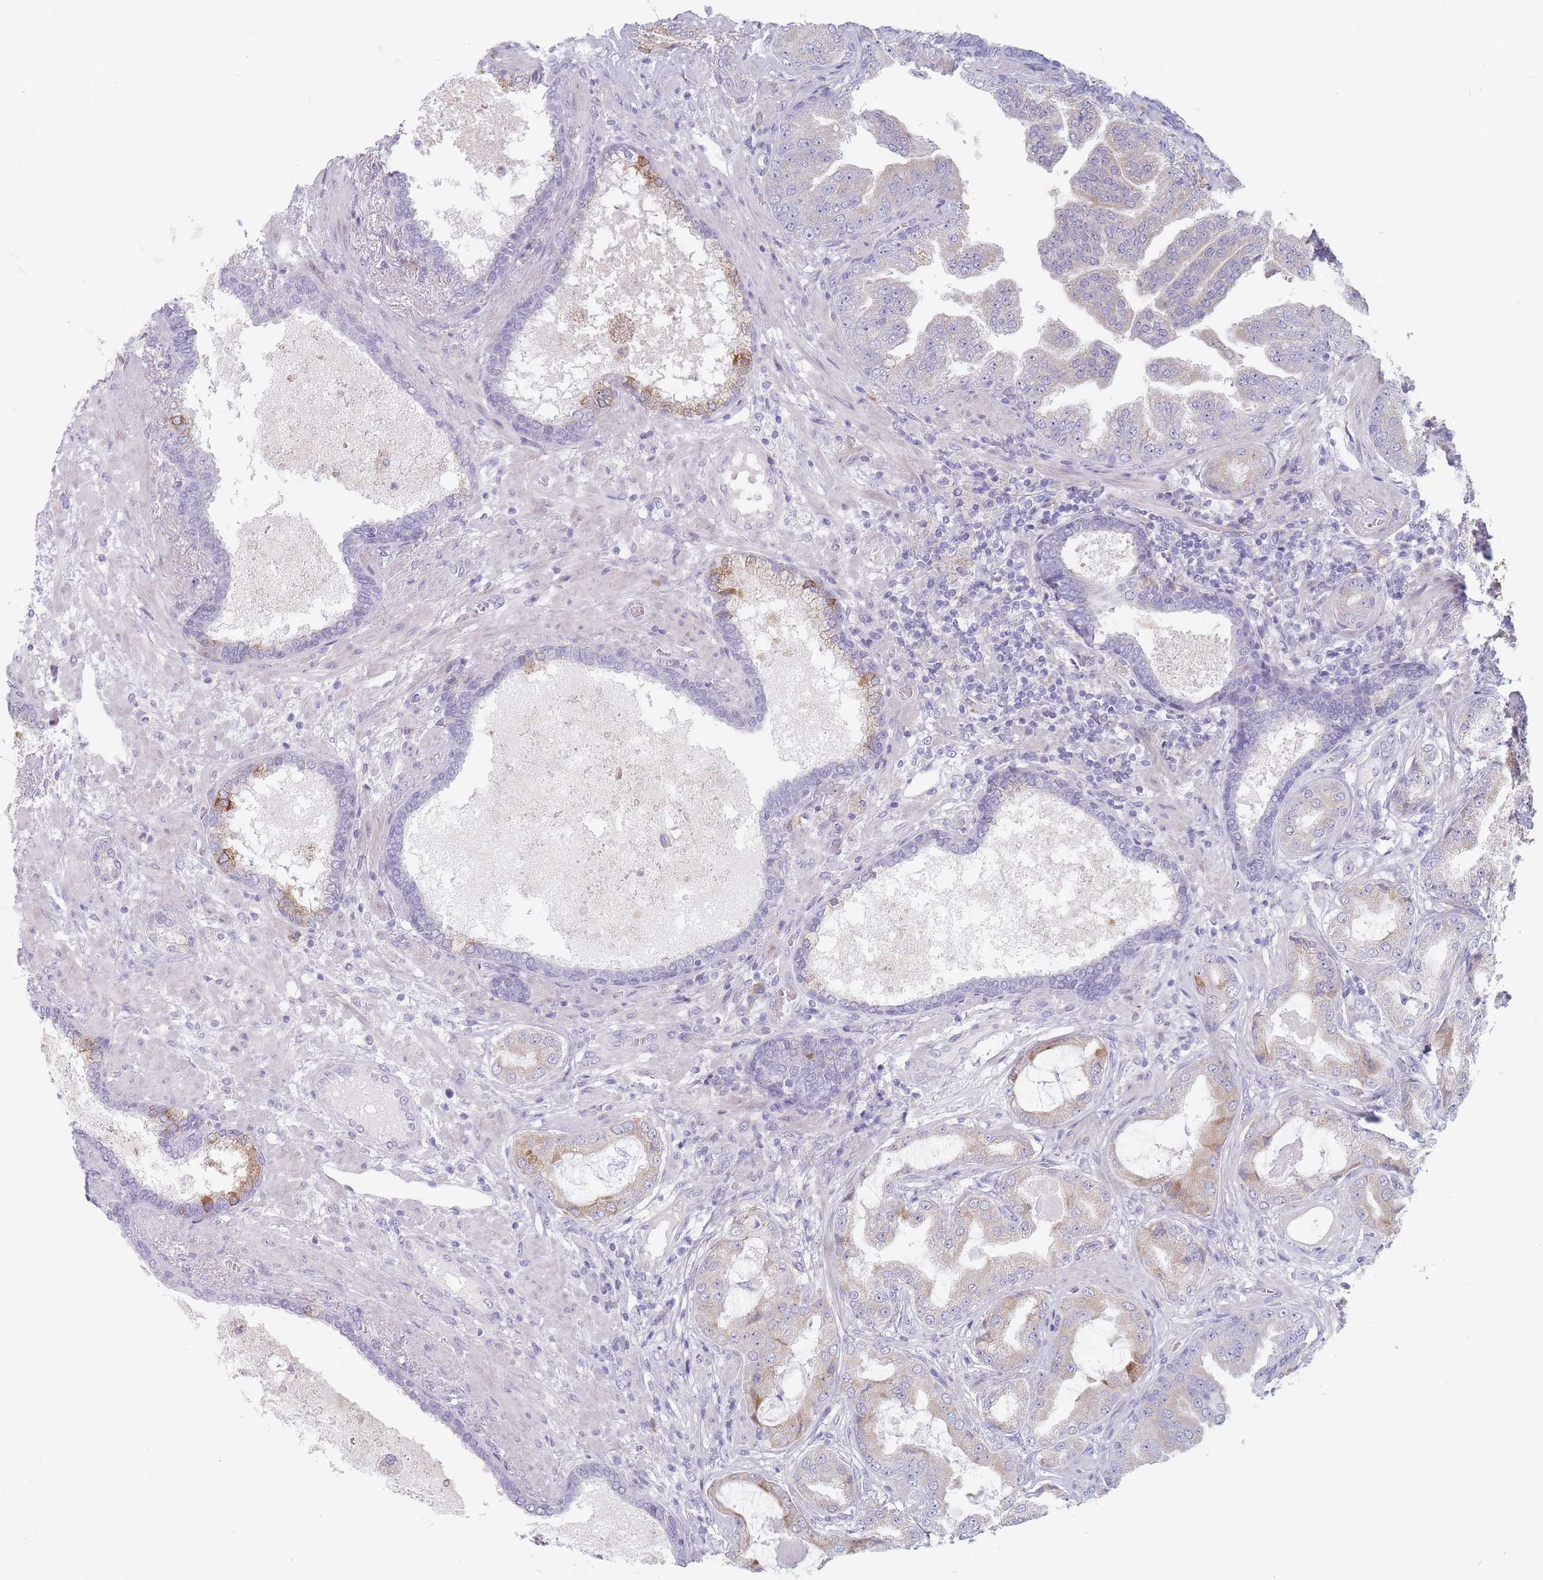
{"staining": {"intensity": "weak", "quantity": "<25%", "location": "cytoplasmic/membranous"}, "tissue": "prostate cancer", "cell_type": "Tumor cells", "image_type": "cancer", "snomed": [{"axis": "morphology", "description": "Adenocarcinoma, High grade"}, {"axis": "topography", "description": "Prostate"}], "caption": "DAB (3,3'-diaminobenzidine) immunohistochemical staining of prostate adenocarcinoma (high-grade) reveals no significant staining in tumor cells.", "gene": "SPATS1", "patient": {"sex": "male", "age": 68}}